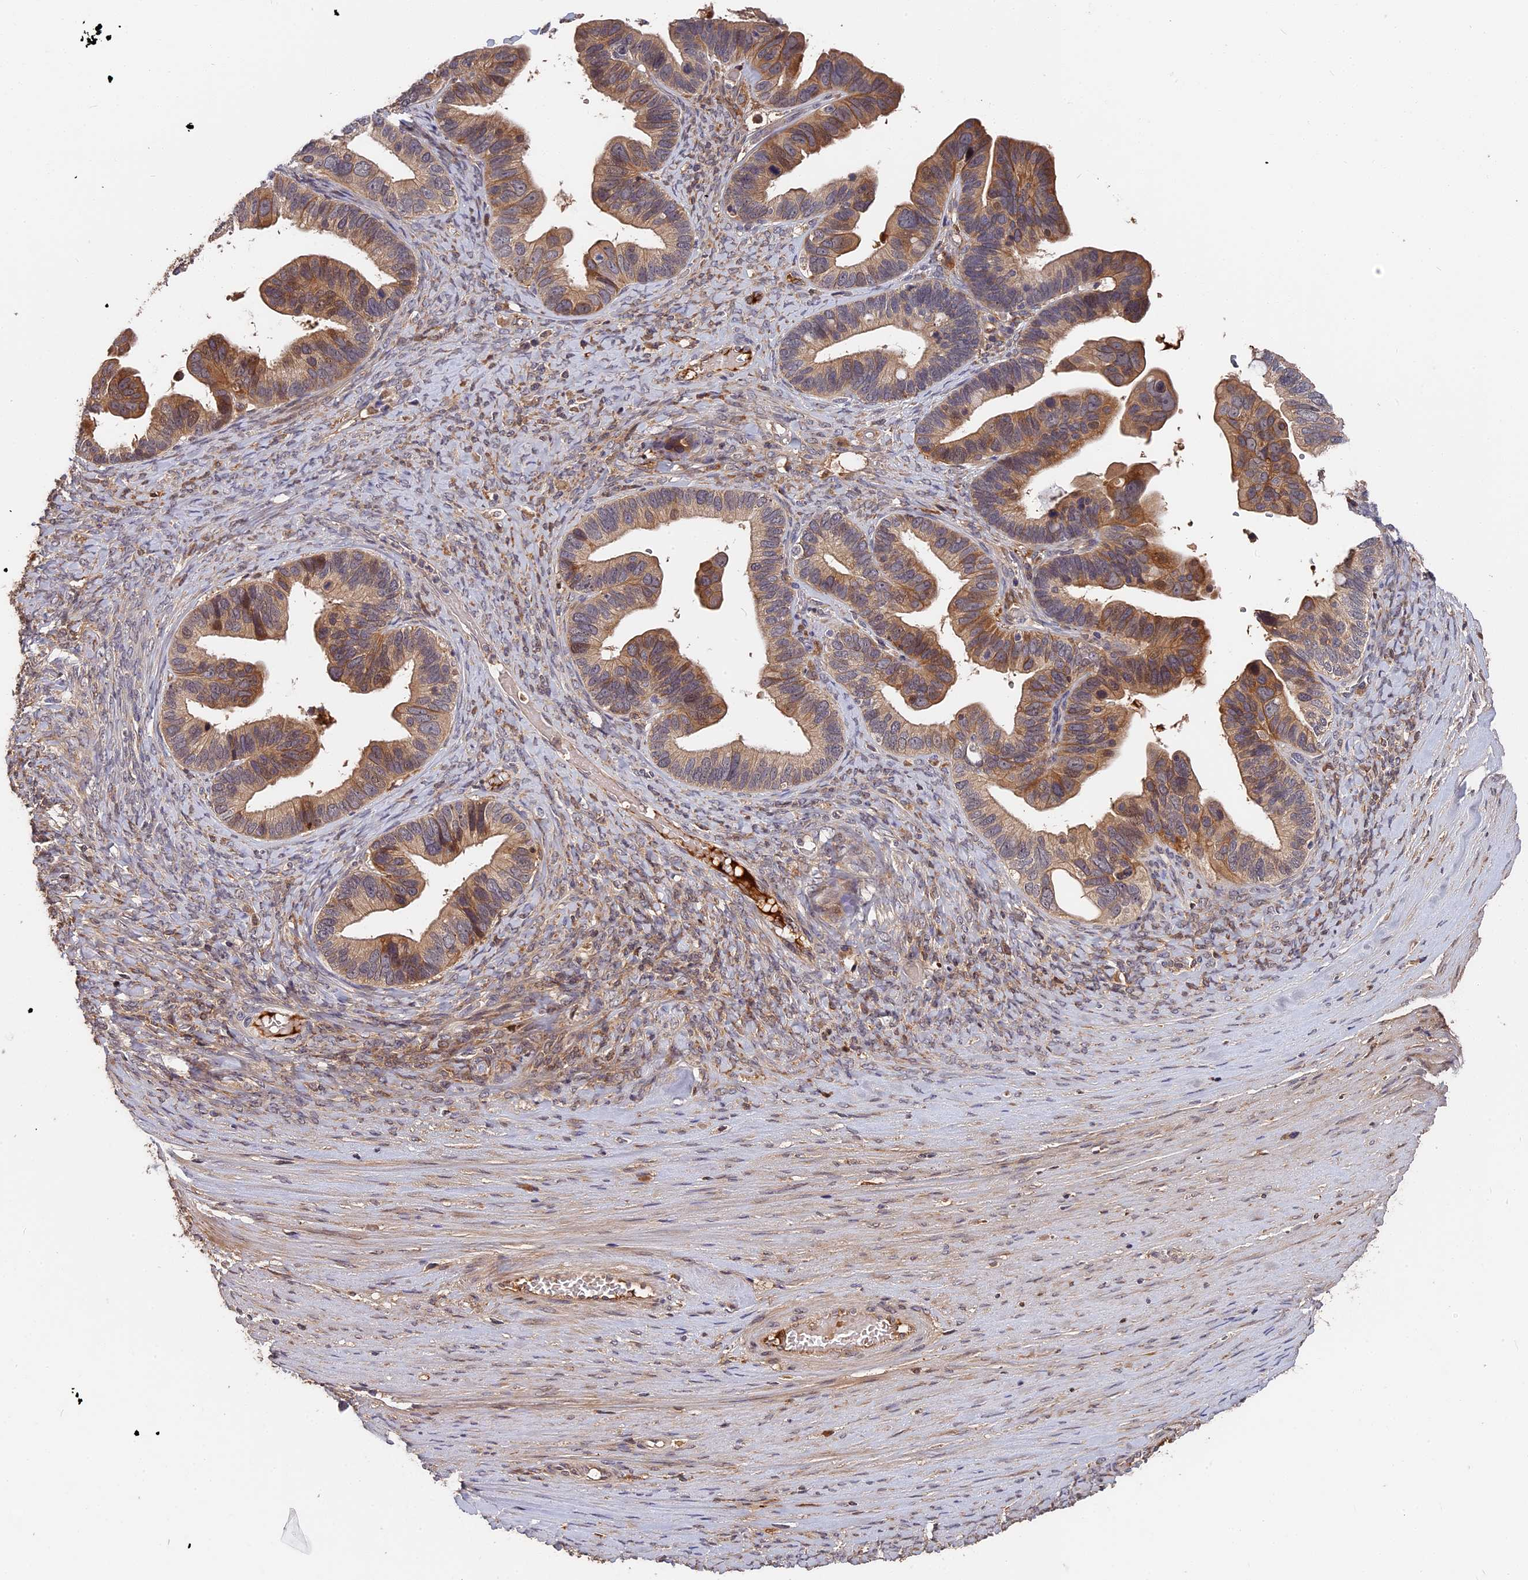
{"staining": {"intensity": "moderate", "quantity": ">75%", "location": "cytoplasmic/membranous"}, "tissue": "ovarian cancer", "cell_type": "Tumor cells", "image_type": "cancer", "snomed": [{"axis": "morphology", "description": "Cystadenocarcinoma, serous, NOS"}, {"axis": "topography", "description": "Ovary"}], "caption": "High-magnification brightfield microscopy of serous cystadenocarcinoma (ovarian) stained with DAB (brown) and counterstained with hematoxylin (blue). tumor cells exhibit moderate cytoplasmic/membranous staining is identified in approximately>75% of cells. (Stains: DAB in brown, nuclei in blue, Microscopy: brightfield microscopy at high magnification).", "gene": "ITIH1", "patient": {"sex": "female", "age": 56}}